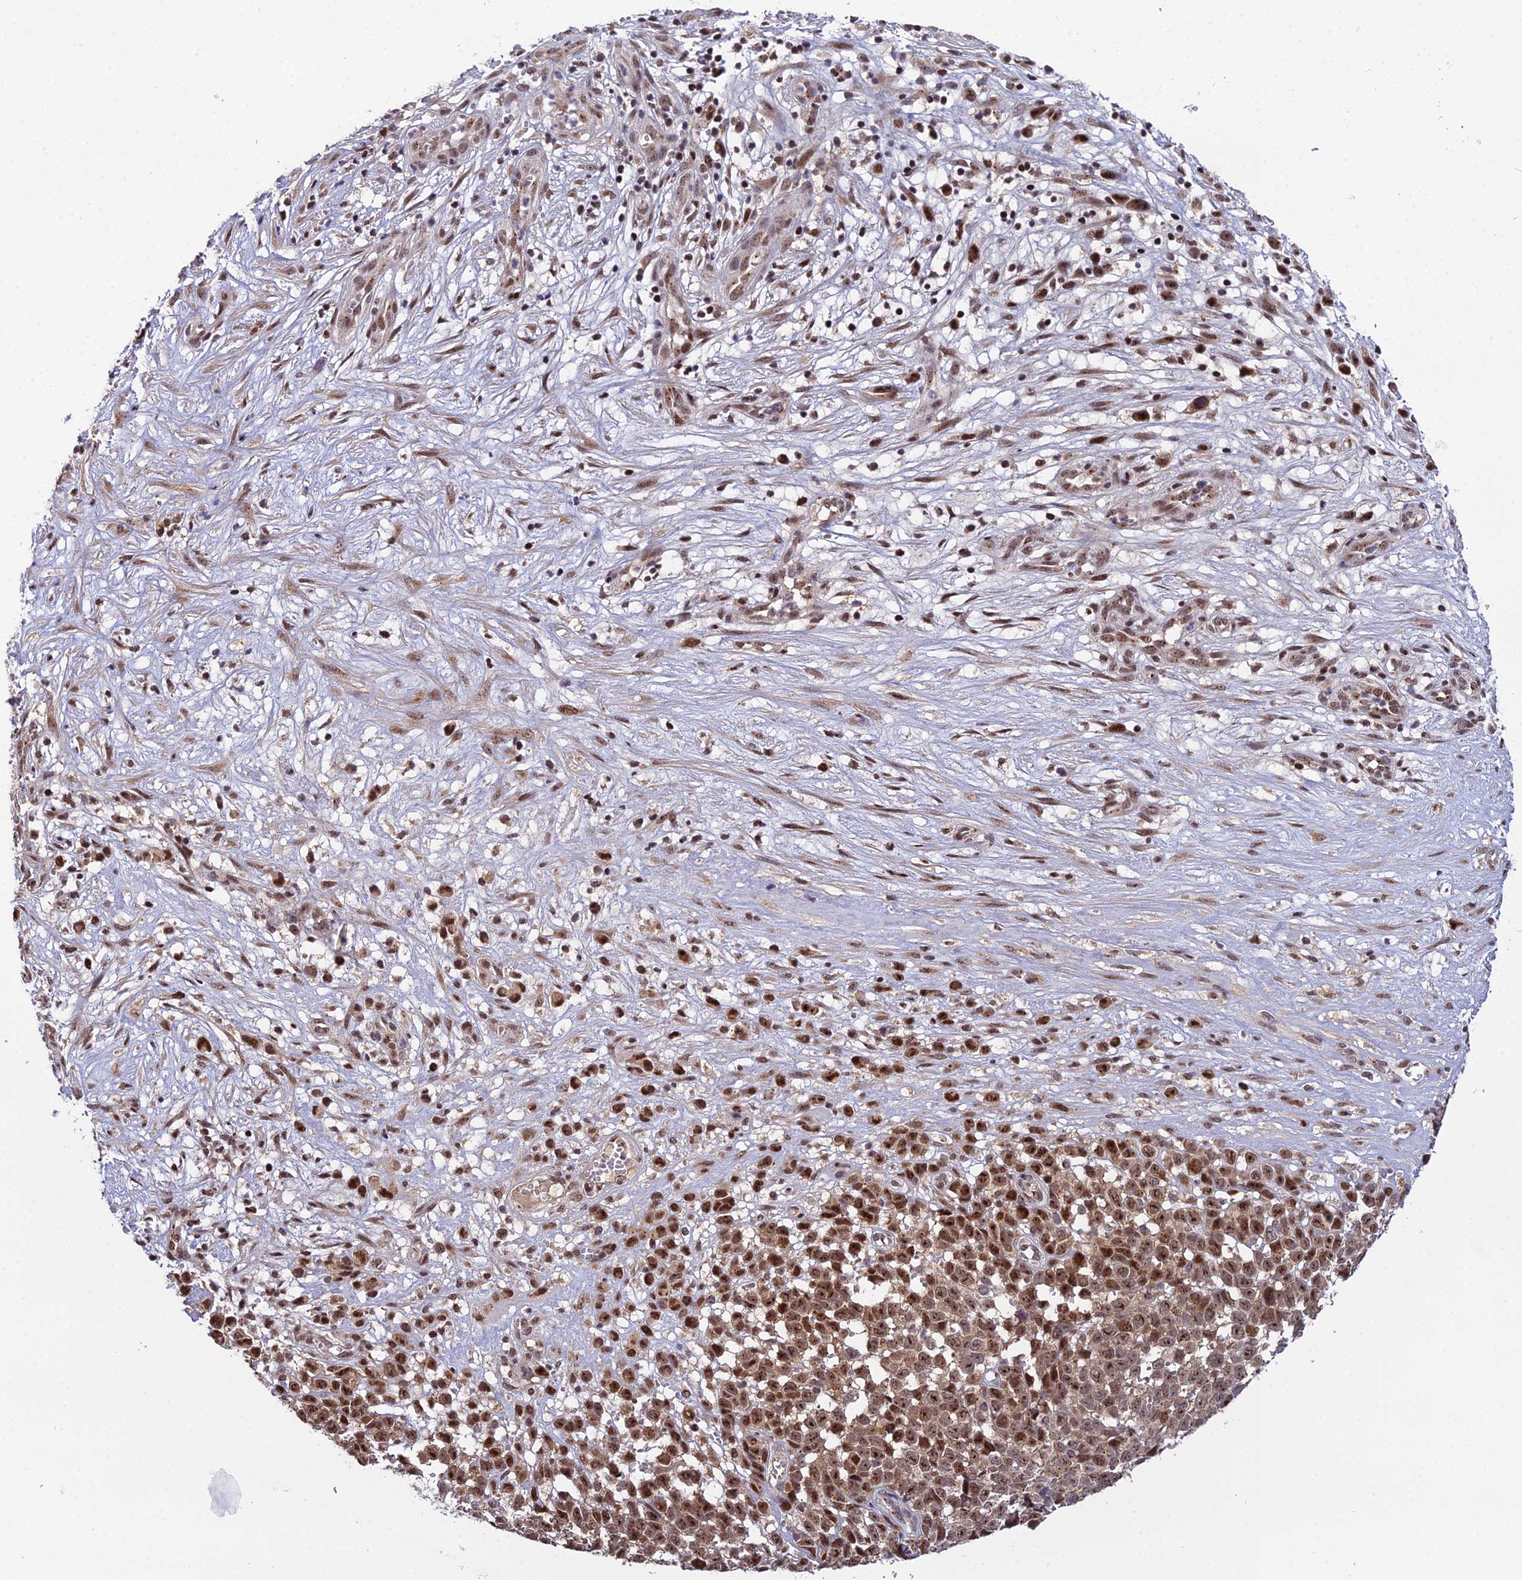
{"staining": {"intensity": "moderate", "quantity": ">75%", "location": "nuclear"}, "tissue": "melanoma", "cell_type": "Tumor cells", "image_type": "cancer", "snomed": [{"axis": "morphology", "description": "Malignant melanoma, NOS"}, {"axis": "topography", "description": "Nose, NOS"}], "caption": "High-magnification brightfield microscopy of malignant melanoma stained with DAB (brown) and counterstained with hematoxylin (blue). tumor cells exhibit moderate nuclear positivity is appreciated in about>75% of cells.", "gene": "ARL2", "patient": {"sex": "female", "age": 48}}